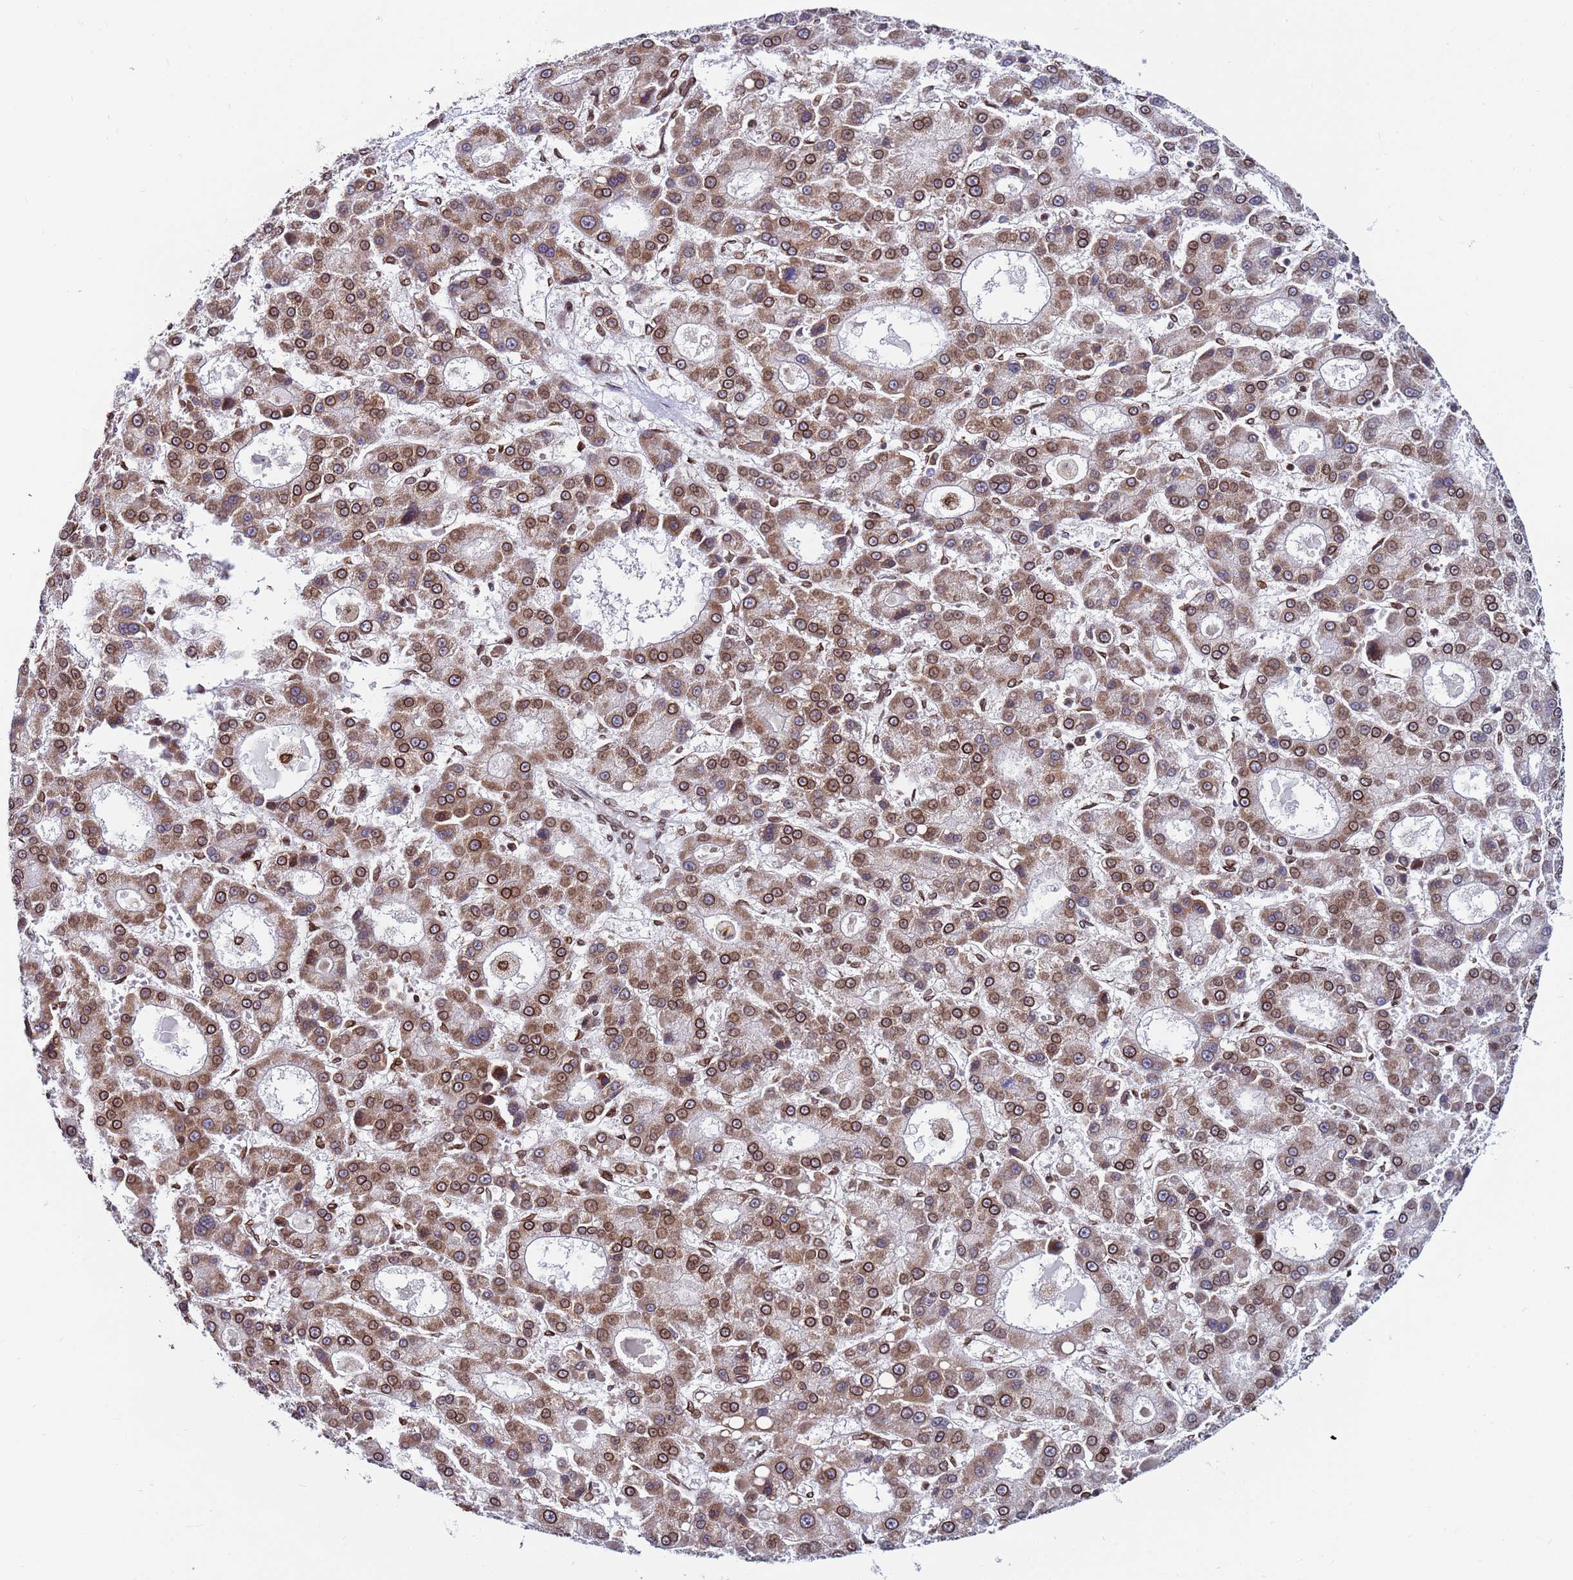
{"staining": {"intensity": "moderate", "quantity": ">75%", "location": "cytoplasmic/membranous,nuclear"}, "tissue": "liver cancer", "cell_type": "Tumor cells", "image_type": "cancer", "snomed": [{"axis": "morphology", "description": "Carcinoma, Hepatocellular, NOS"}, {"axis": "topography", "description": "Liver"}], "caption": "Immunohistochemical staining of human hepatocellular carcinoma (liver) reveals medium levels of moderate cytoplasmic/membranous and nuclear expression in about >75% of tumor cells. (DAB (3,3'-diaminobenzidine) = brown stain, brightfield microscopy at high magnification).", "gene": "TOR1AIP1", "patient": {"sex": "male", "age": 70}}